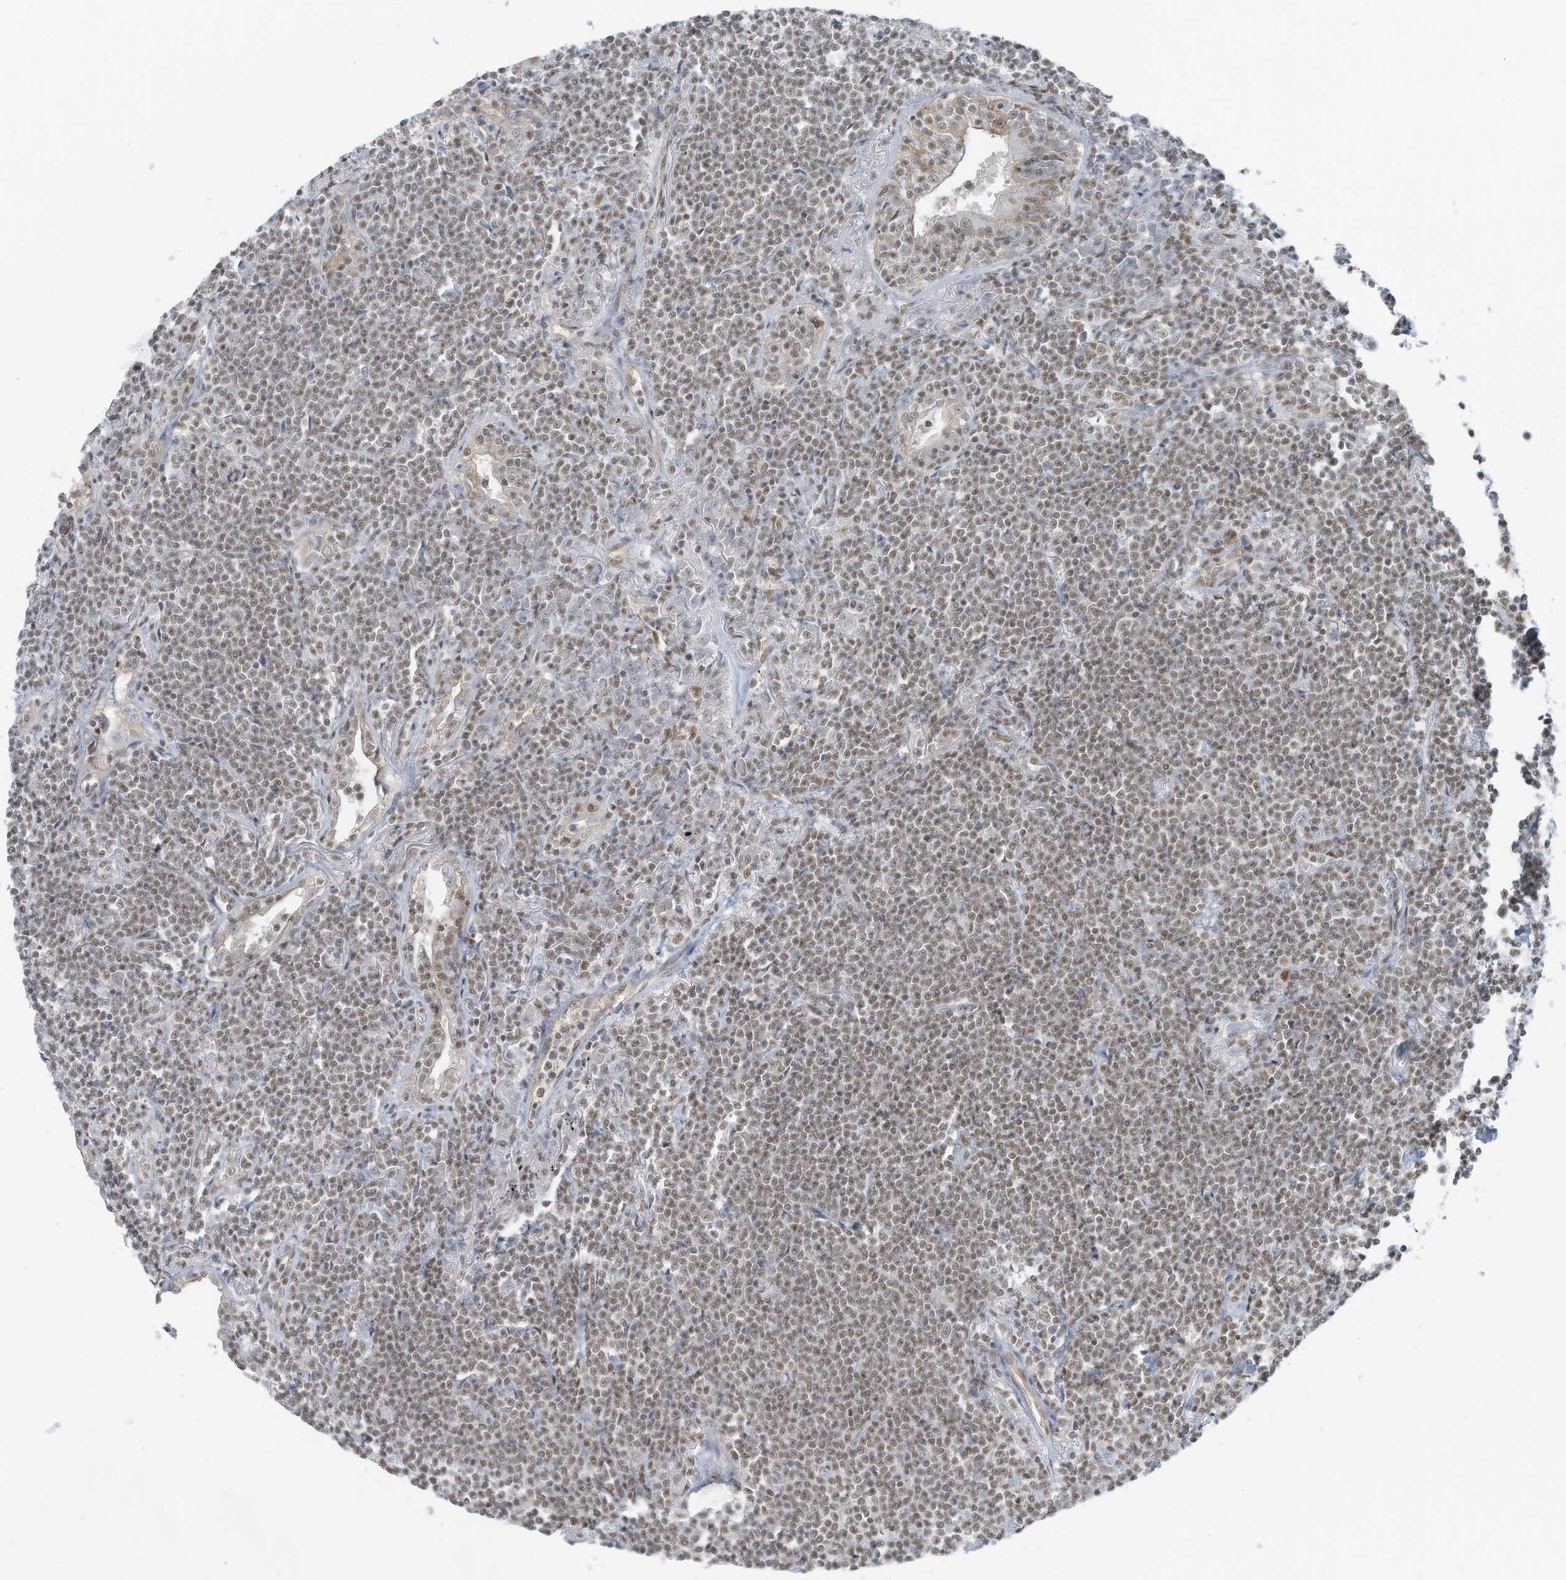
{"staining": {"intensity": "weak", "quantity": ">75%", "location": "nuclear"}, "tissue": "lymphoma", "cell_type": "Tumor cells", "image_type": "cancer", "snomed": [{"axis": "morphology", "description": "Malignant lymphoma, non-Hodgkin's type, Low grade"}, {"axis": "topography", "description": "Lung"}], "caption": "Immunohistochemistry (IHC) histopathology image of low-grade malignant lymphoma, non-Hodgkin's type stained for a protein (brown), which demonstrates low levels of weak nuclear positivity in approximately >75% of tumor cells.", "gene": "DBR1", "patient": {"sex": "female", "age": 71}}